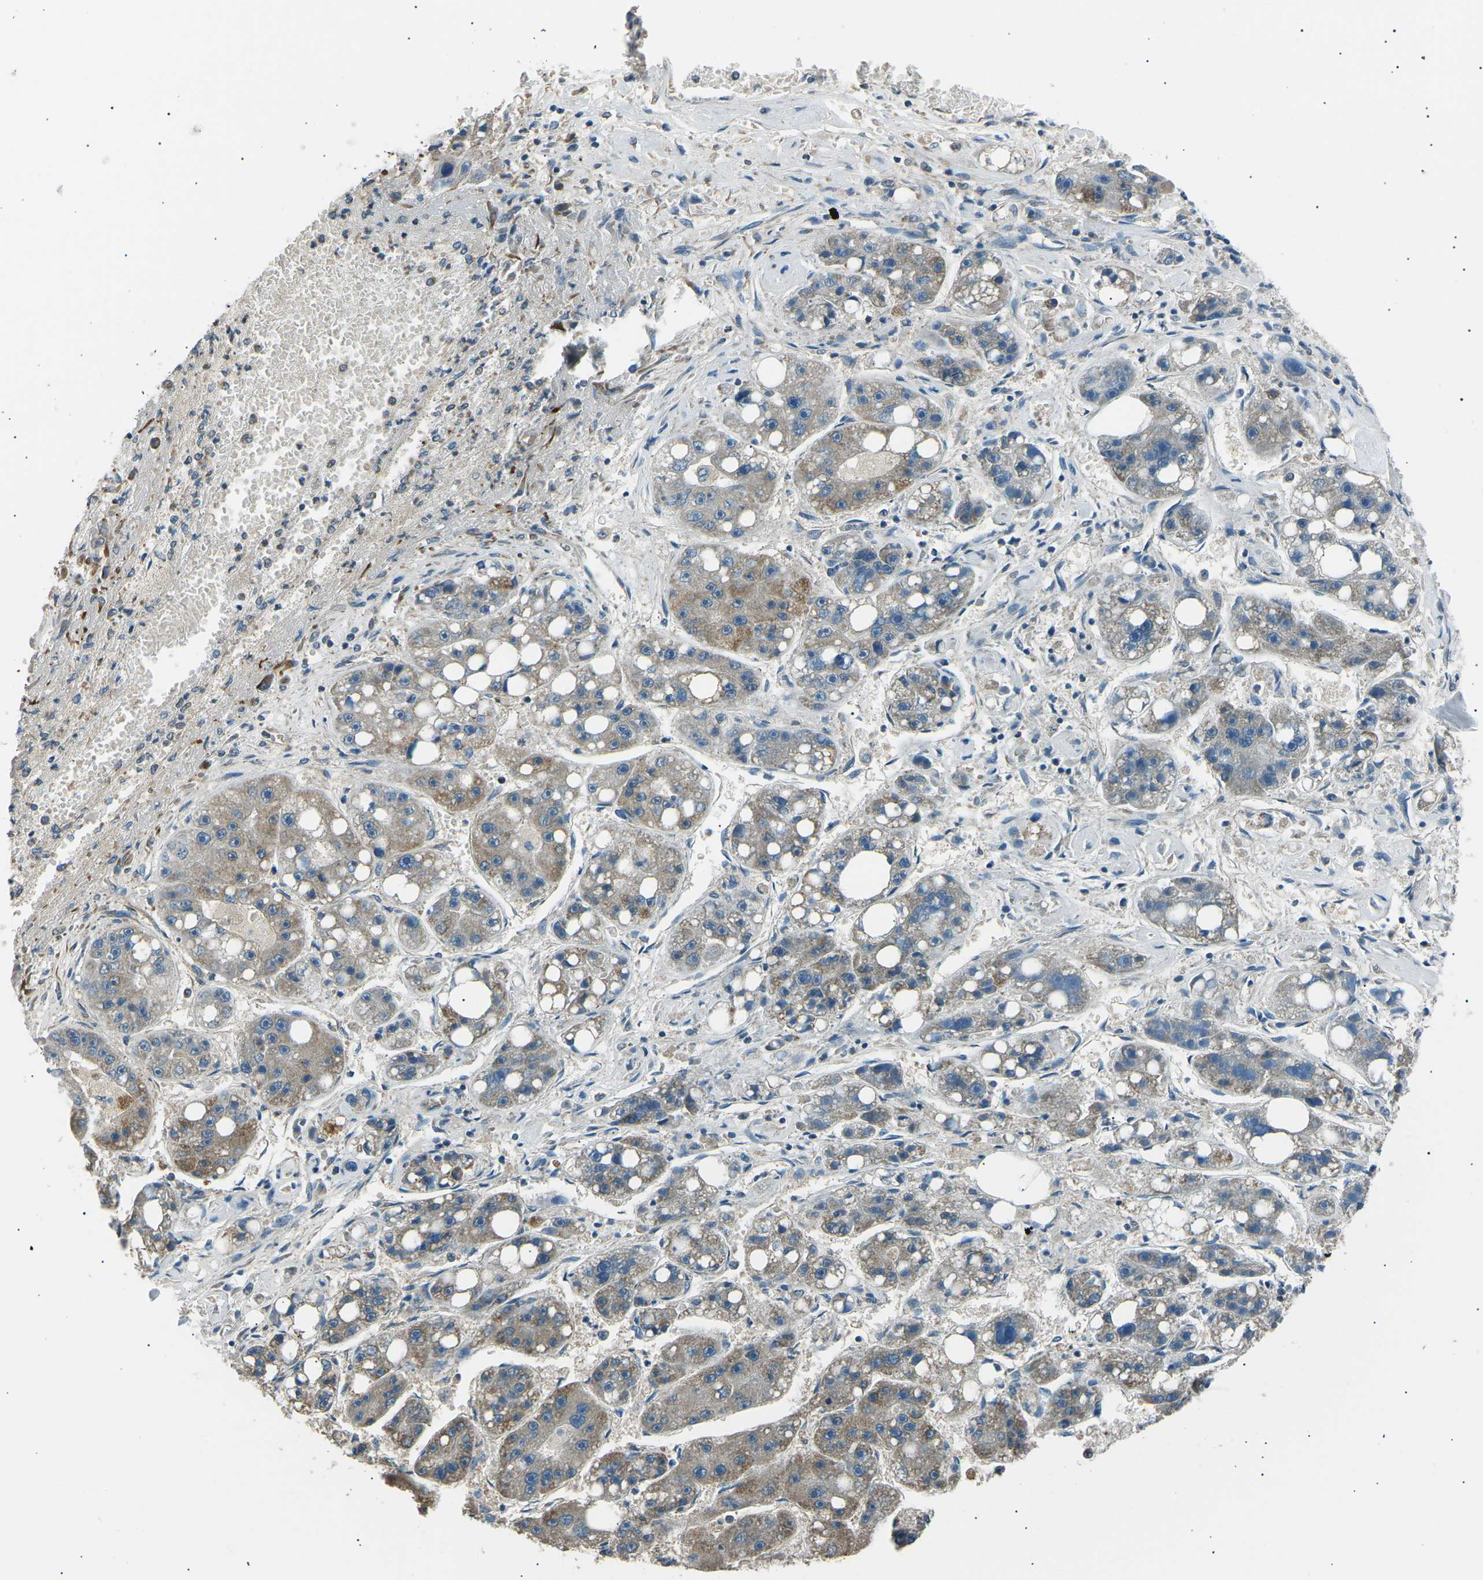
{"staining": {"intensity": "moderate", "quantity": "25%-75%", "location": "cytoplasmic/membranous"}, "tissue": "liver cancer", "cell_type": "Tumor cells", "image_type": "cancer", "snomed": [{"axis": "morphology", "description": "Carcinoma, Hepatocellular, NOS"}, {"axis": "topography", "description": "Liver"}], "caption": "Brown immunohistochemical staining in human liver cancer reveals moderate cytoplasmic/membranous positivity in approximately 25%-75% of tumor cells.", "gene": "SLK", "patient": {"sex": "female", "age": 61}}